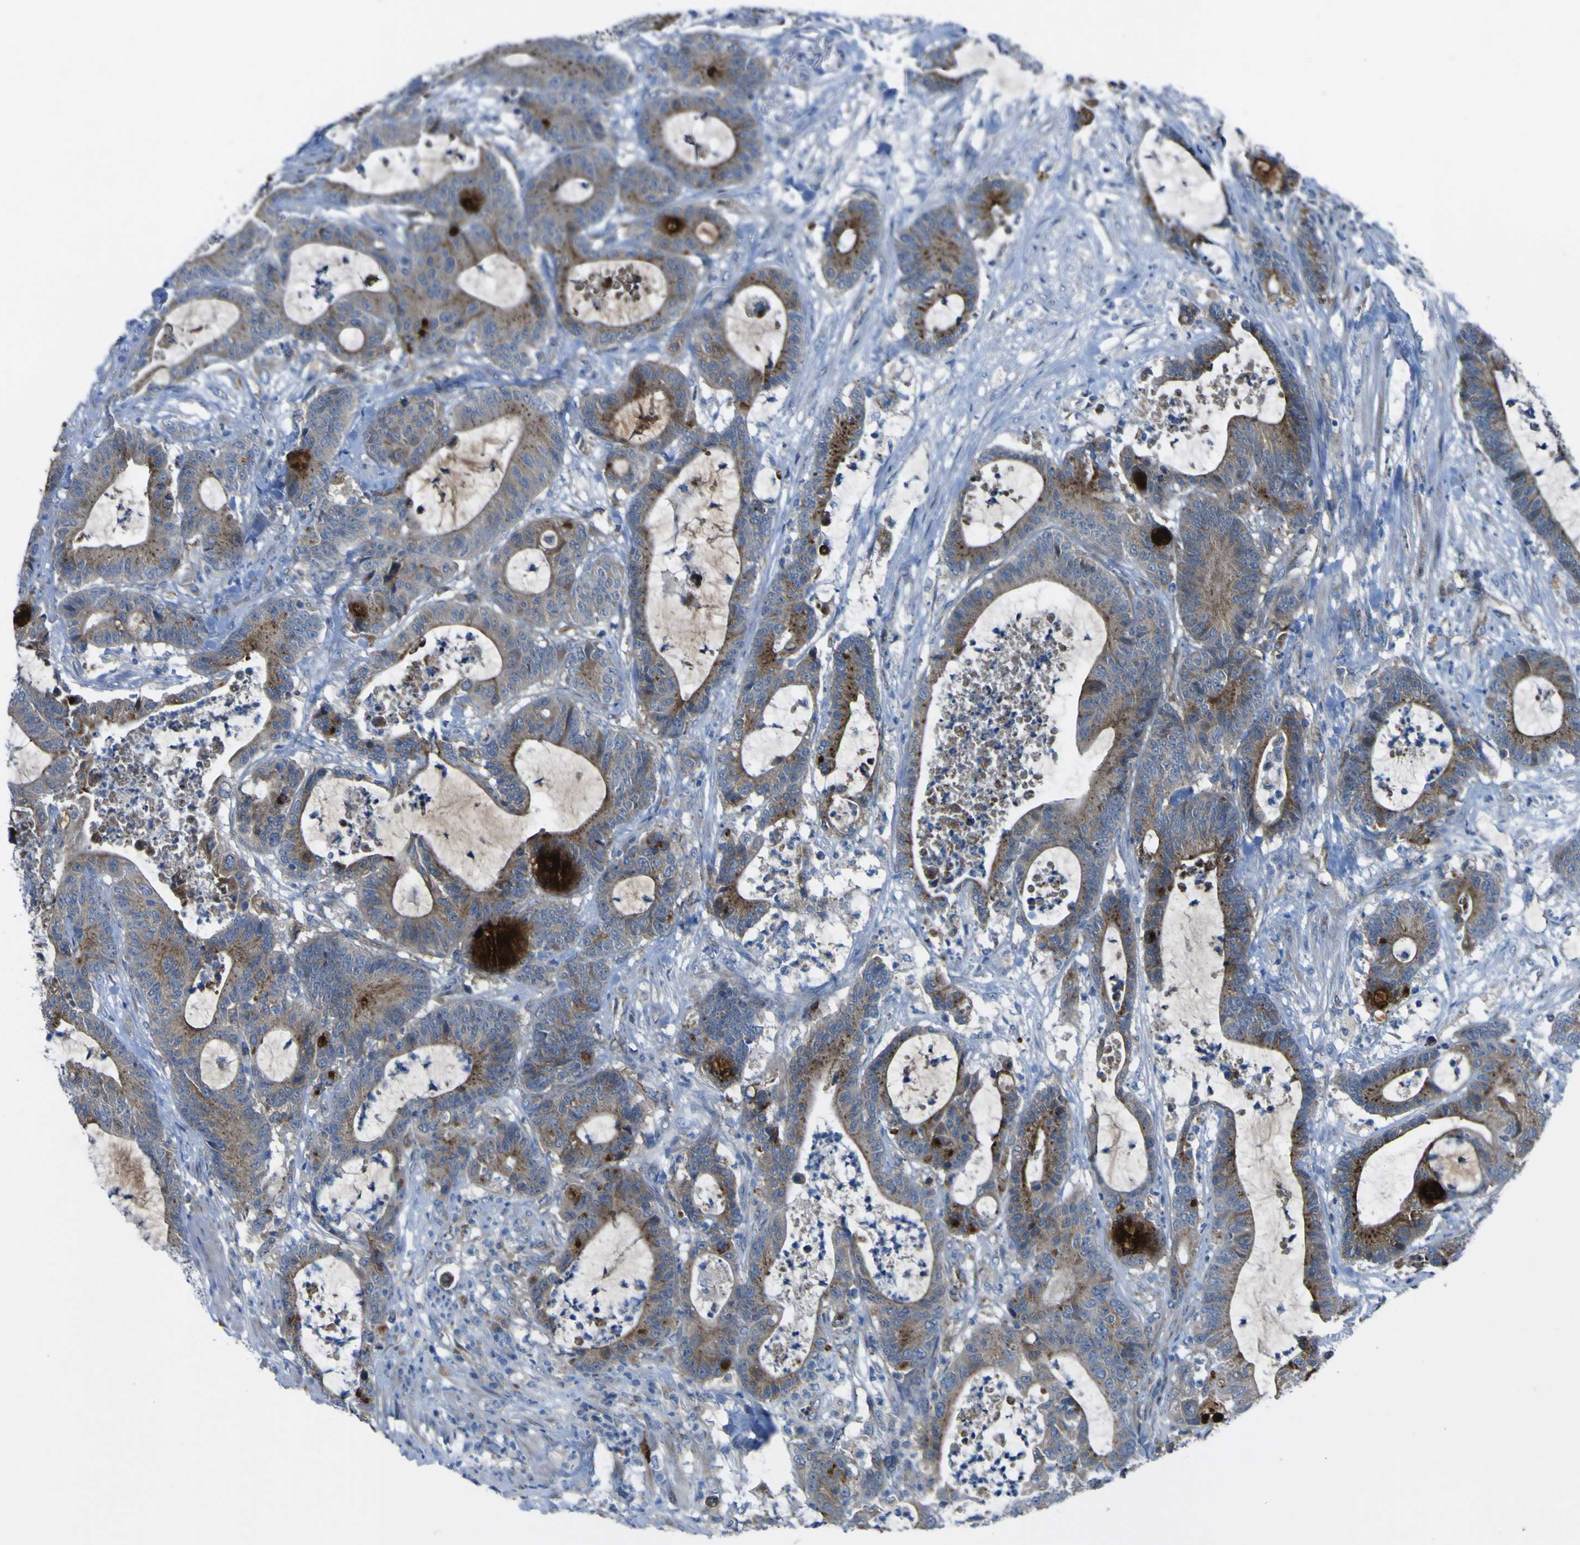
{"staining": {"intensity": "moderate", "quantity": ">75%", "location": "cytoplasmic/membranous"}, "tissue": "colorectal cancer", "cell_type": "Tumor cells", "image_type": "cancer", "snomed": [{"axis": "morphology", "description": "Adenocarcinoma, NOS"}, {"axis": "topography", "description": "Colon"}], "caption": "Protein staining displays moderate cytoplasmic/membranous staining in approximately >75% of tumor cells in colorectal cancer (adenocarcinoma).", "gene": "CST3", "patient": {"sex": "female", "age": 84}}